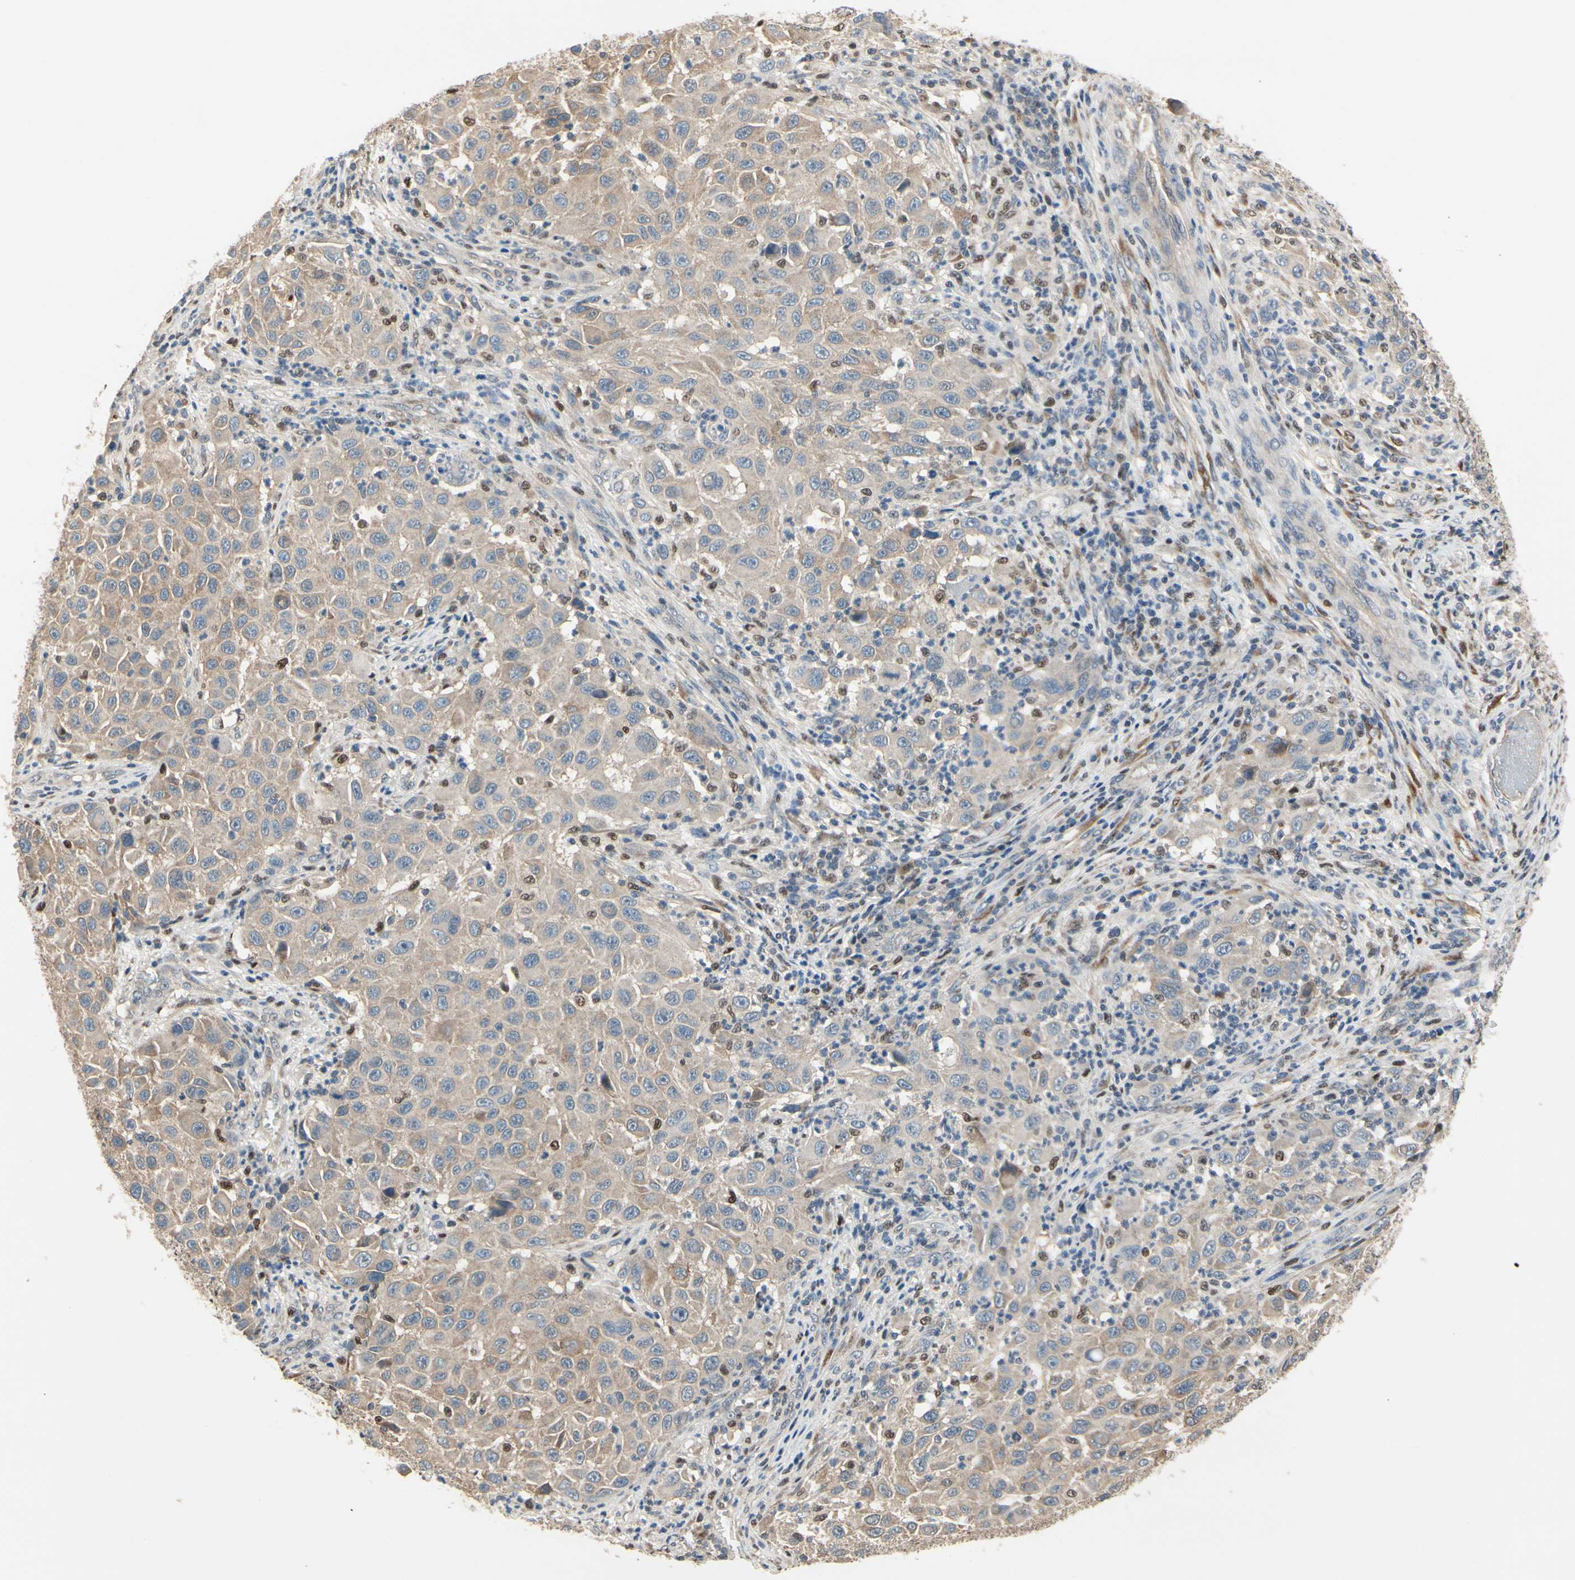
{"staining": {"intensity": "weak", "quantity": "<25%", "location": "cytoplasmic/membranous"}, "tissue": "melanoma", "cell_type": "Tumor cells", "image_type": "cancer", "snomed": [{"axis": "morphology", "description": "Malignant melanoma, Metastatic site"}, {"axis": "topography", "description": "Lymph node"}], "caption": "Immunohistochemical staining of human melanoma displays no significant expression in tumor cells.", "gene": "CGREF1", "patient": {"sex": "male", "age": 61}}